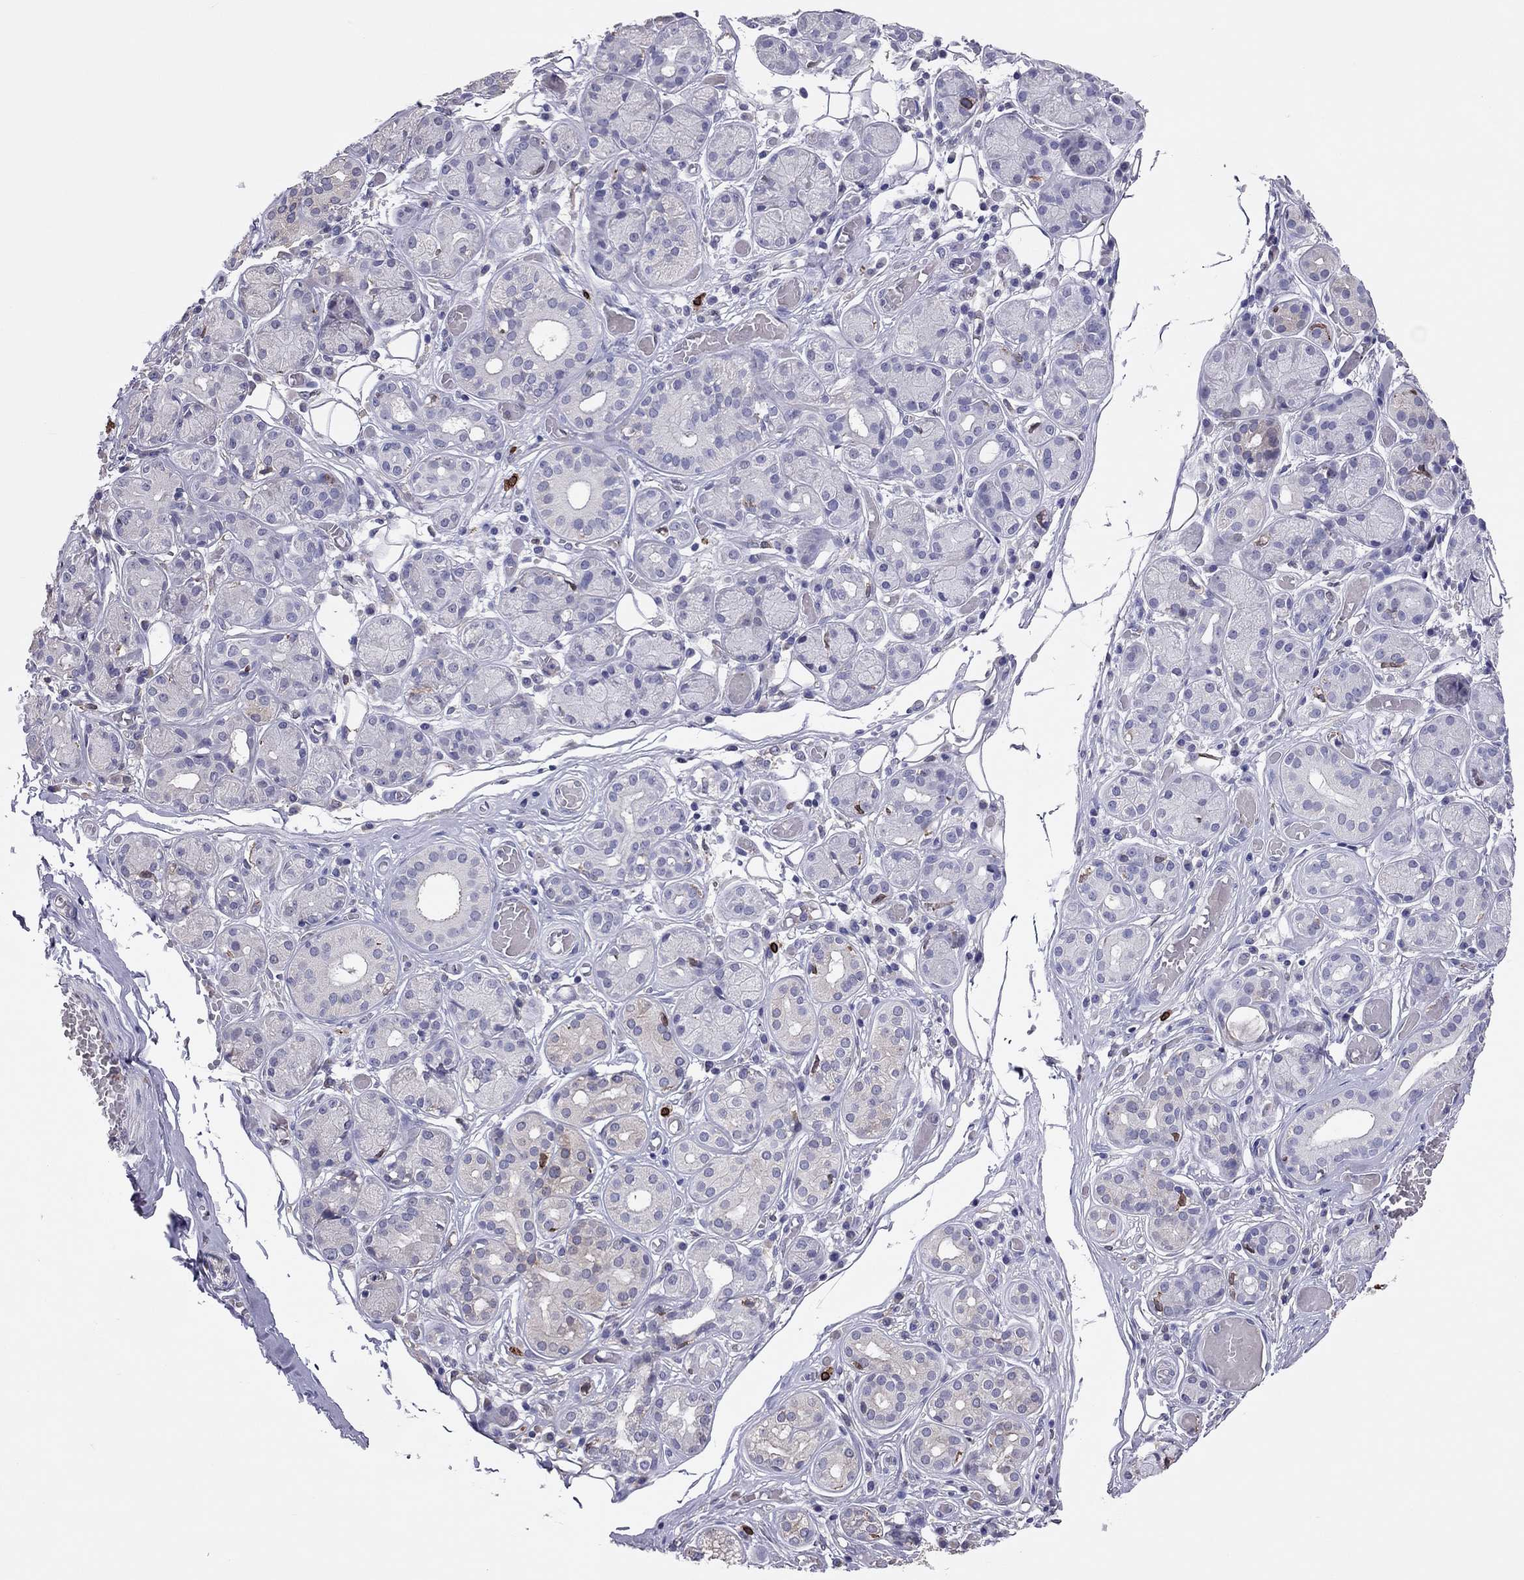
{"staining": {"intensity": "negative", "quantity": "none", "location": "none"}, "tissue": "salivary gland", "cell_type": "Glandular cells", "image_type": "normal", "snomed": [{"axis": "morphology", "description": "Normal tissue, NOS"}, {"axis": "topography", "description": "Salivary gland"}, {"axis": "topography", "description": "Peripheral nerve tissue"}], "caption": "DAB immunohistochemical staining of unremarkable human salivary gland displays no significant positivity in glandular cells. (DAB (3,3'-diaminobenzidine) immunohistochemistry (IHC) visualized using brightfield microscopy, high magnification).", "gene": "ADORA2A", "patient": {"sex": "male", "age": 71}}